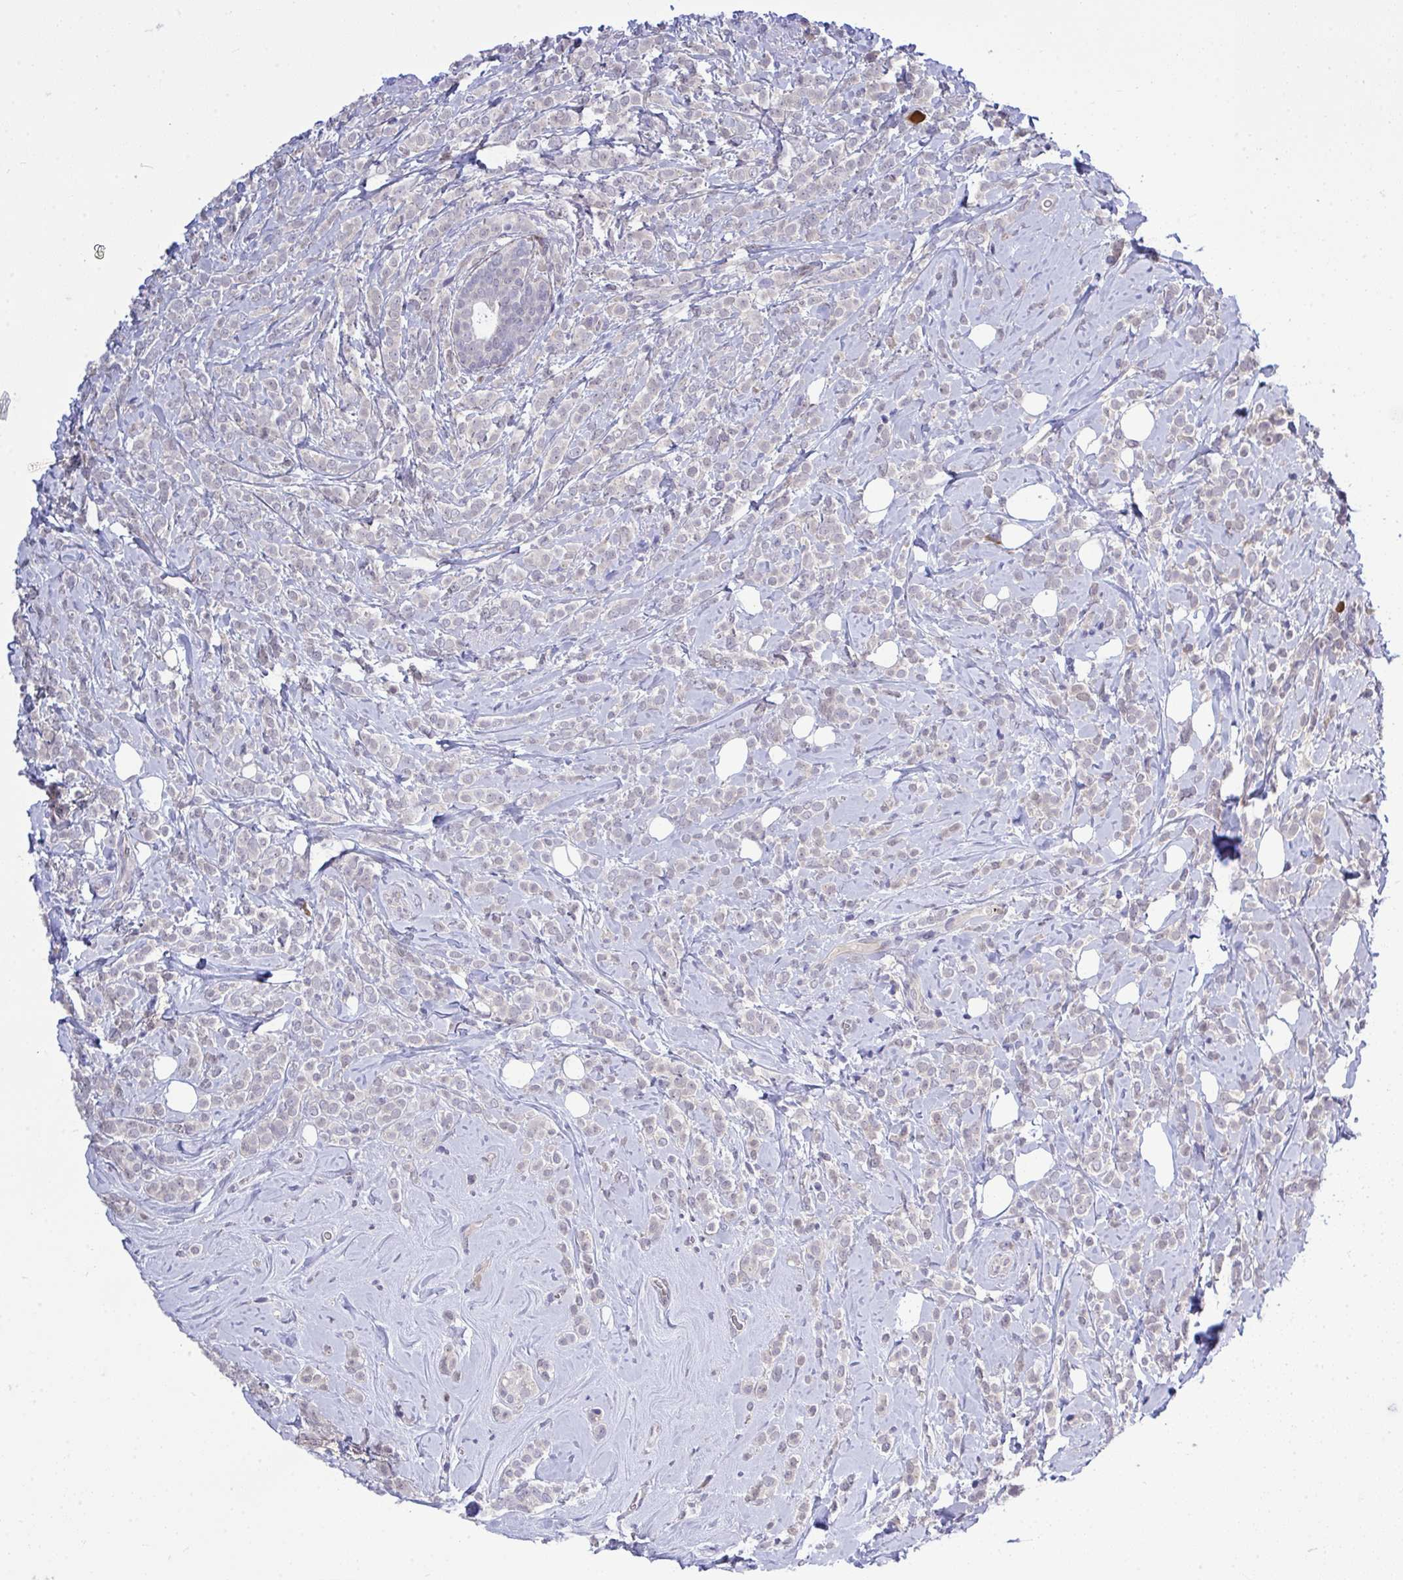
{"staining": {"intensity": "negative", "quantity": "none", "location": "none"}, "tissue": "breast cancer", "cell_type": "Tumor cells", "image_type": "cancer", "snomed": [{"axis": "morphology", "description": "Lobular carcinoma"}, {"axis": "topography", "description": "Breast"}], "caption": "The immunohistochemistry histopathology image has no significant positivity in tumor cells of breast cancer tissue.", "gene": "HMBOX1", "patient": {"sex": "female", "age": 49}}